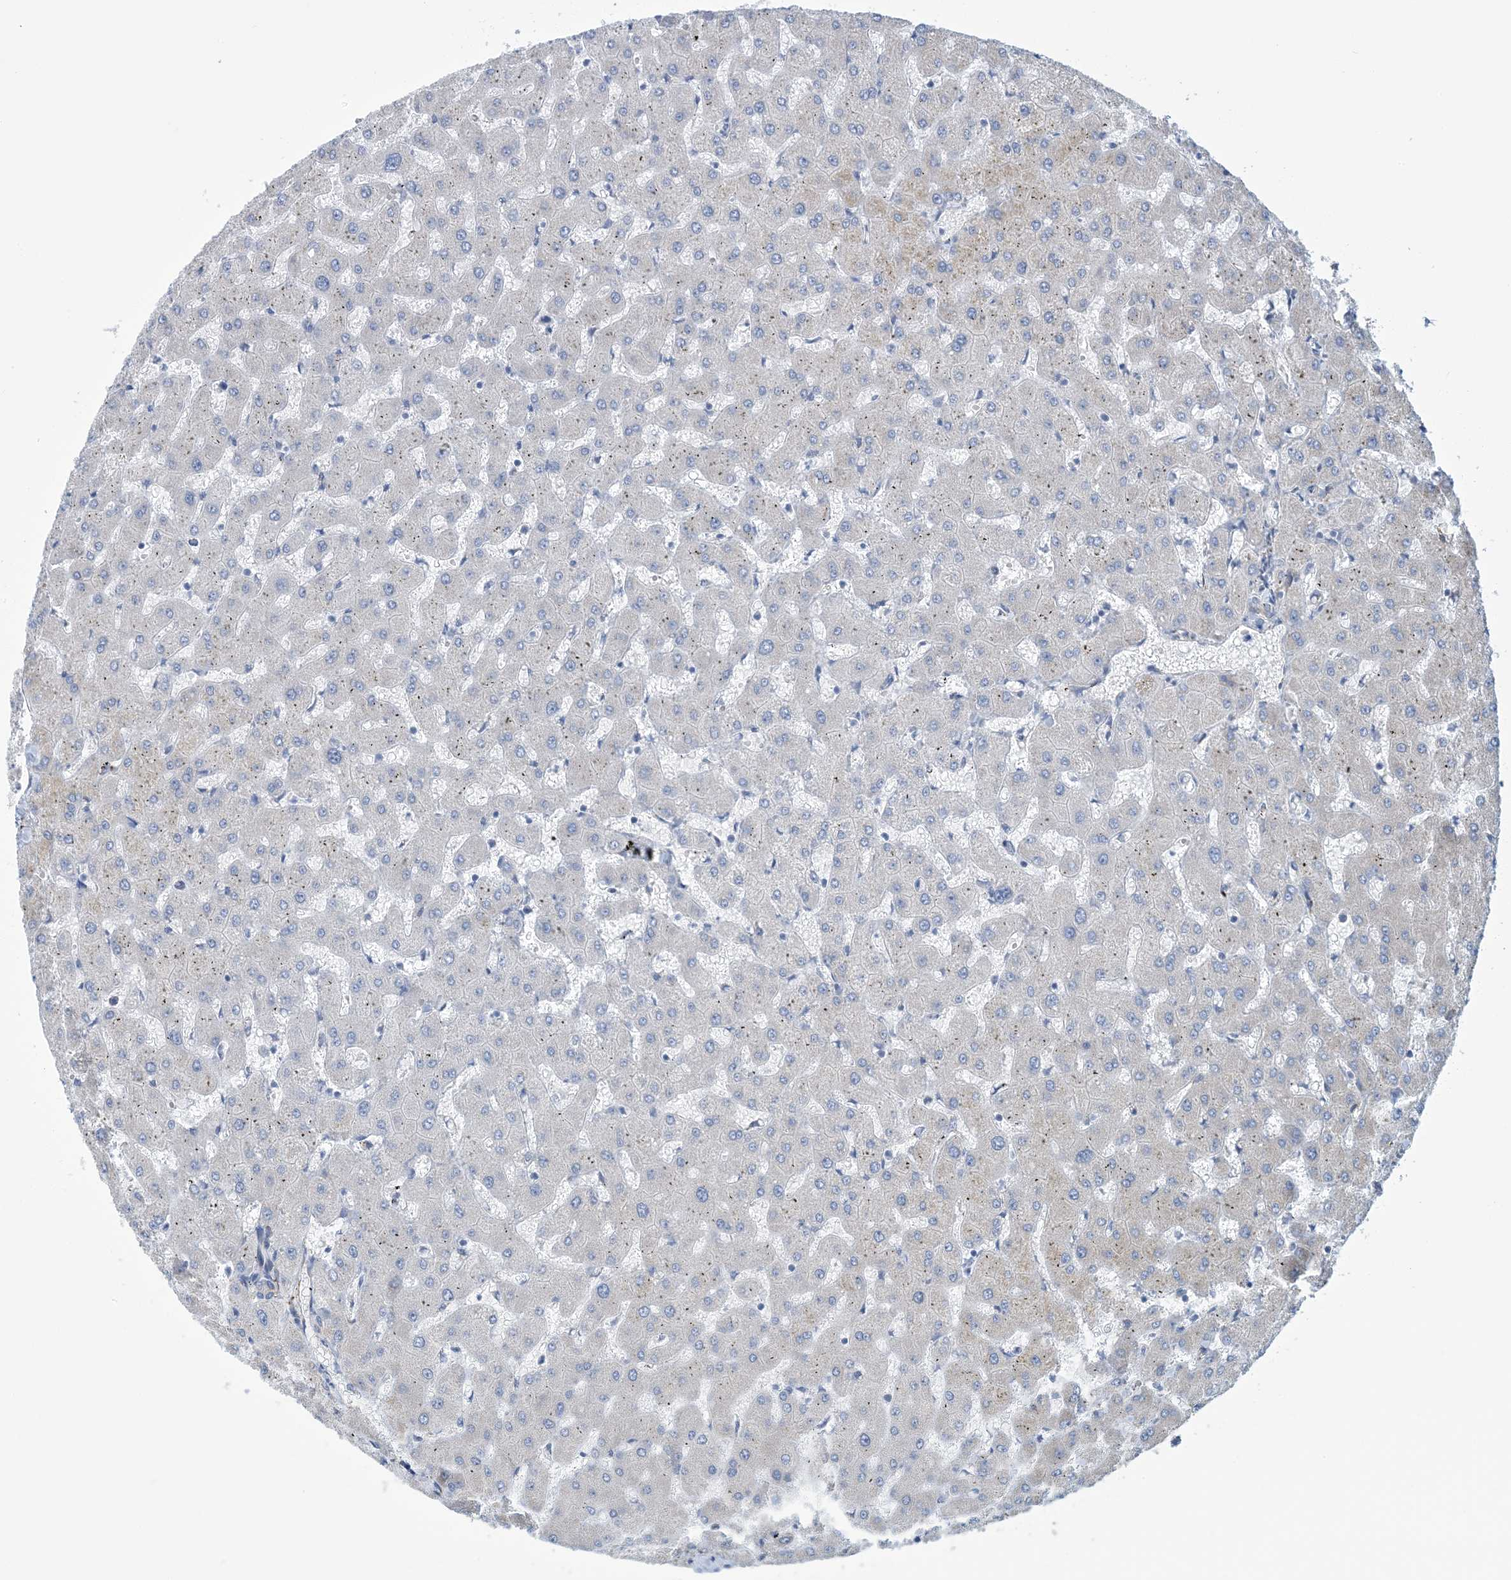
{"staining": {"intensity": "negative", "quantity": "none", "location": "none"}, "tissue": "liver", "cell_type": "Cholangiocytes", "image_type": "normal", "snomed": [{"axis": "morphology", "description": "Normal tissue, NOS"}, {"axis": "topography", "description": "Liver"}], "caption": "High magnification brightfield microscopy of normal liver stained with DAB (brown) and counterstained with hematoxylin (blue): cholangiocytes show no significant positivity.", "gene": "CCDC14", "patient": {"sex": "female", "age": 63}}